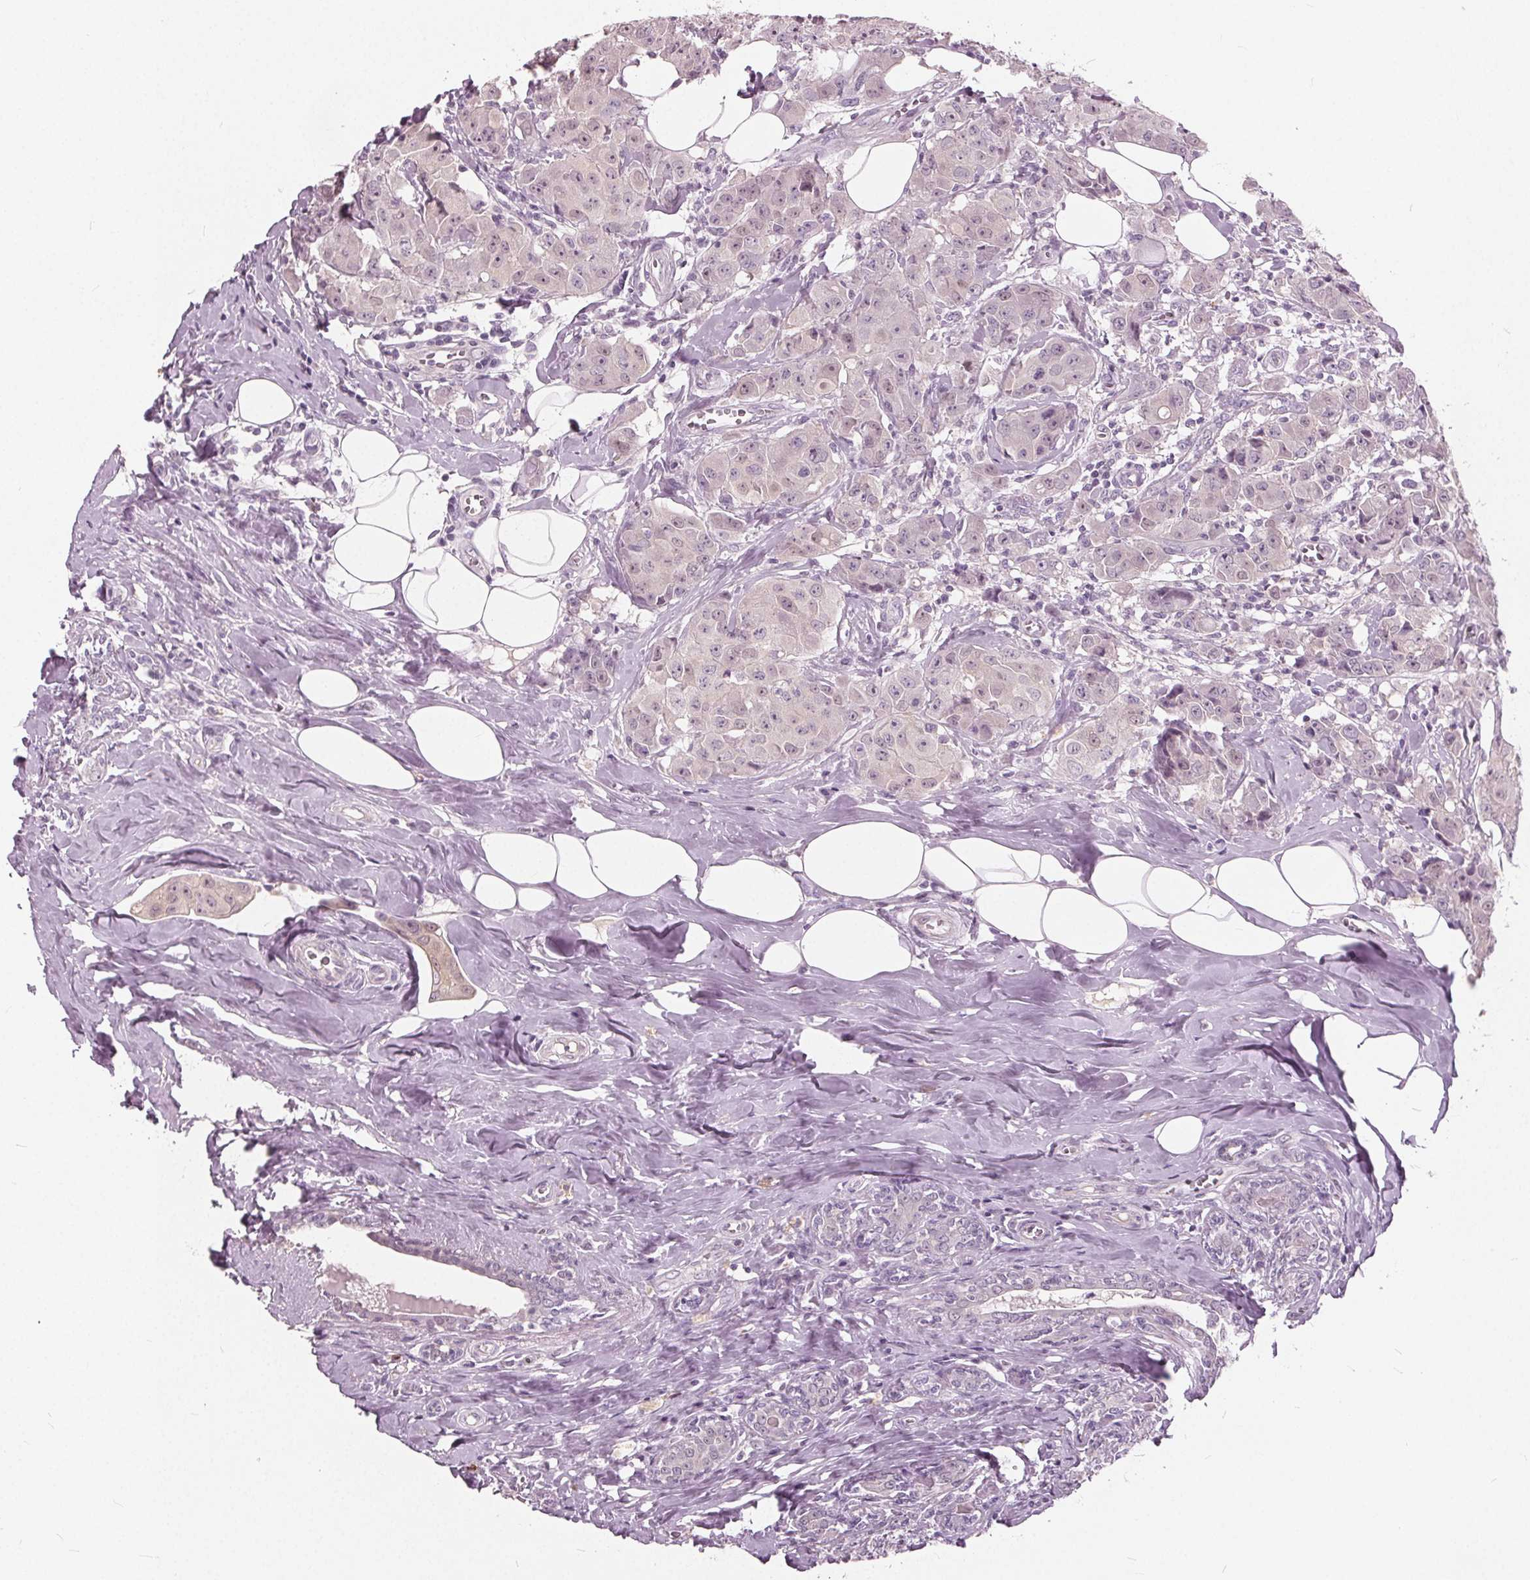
{"staining": {"intensity": "negative", "quantity": "none", "location": "none"}, "tissue": "breast cancer", "cell_type": "Tumor cells", "image_type": "cancer", "snomed": [{"axis": "morphology", "description": "Normal tissue, NOS"}, {"axis": "morphology", "description": "Duct carcinoma"}, {"axis": "topography", "description": "Breast"}], "caption": "Human breast intraductal carcinoma stained for a protein using IHC reveals no expression in tumor cells.", "gene": "TKFC", "patient": {"sex": "female", "age": 43}}